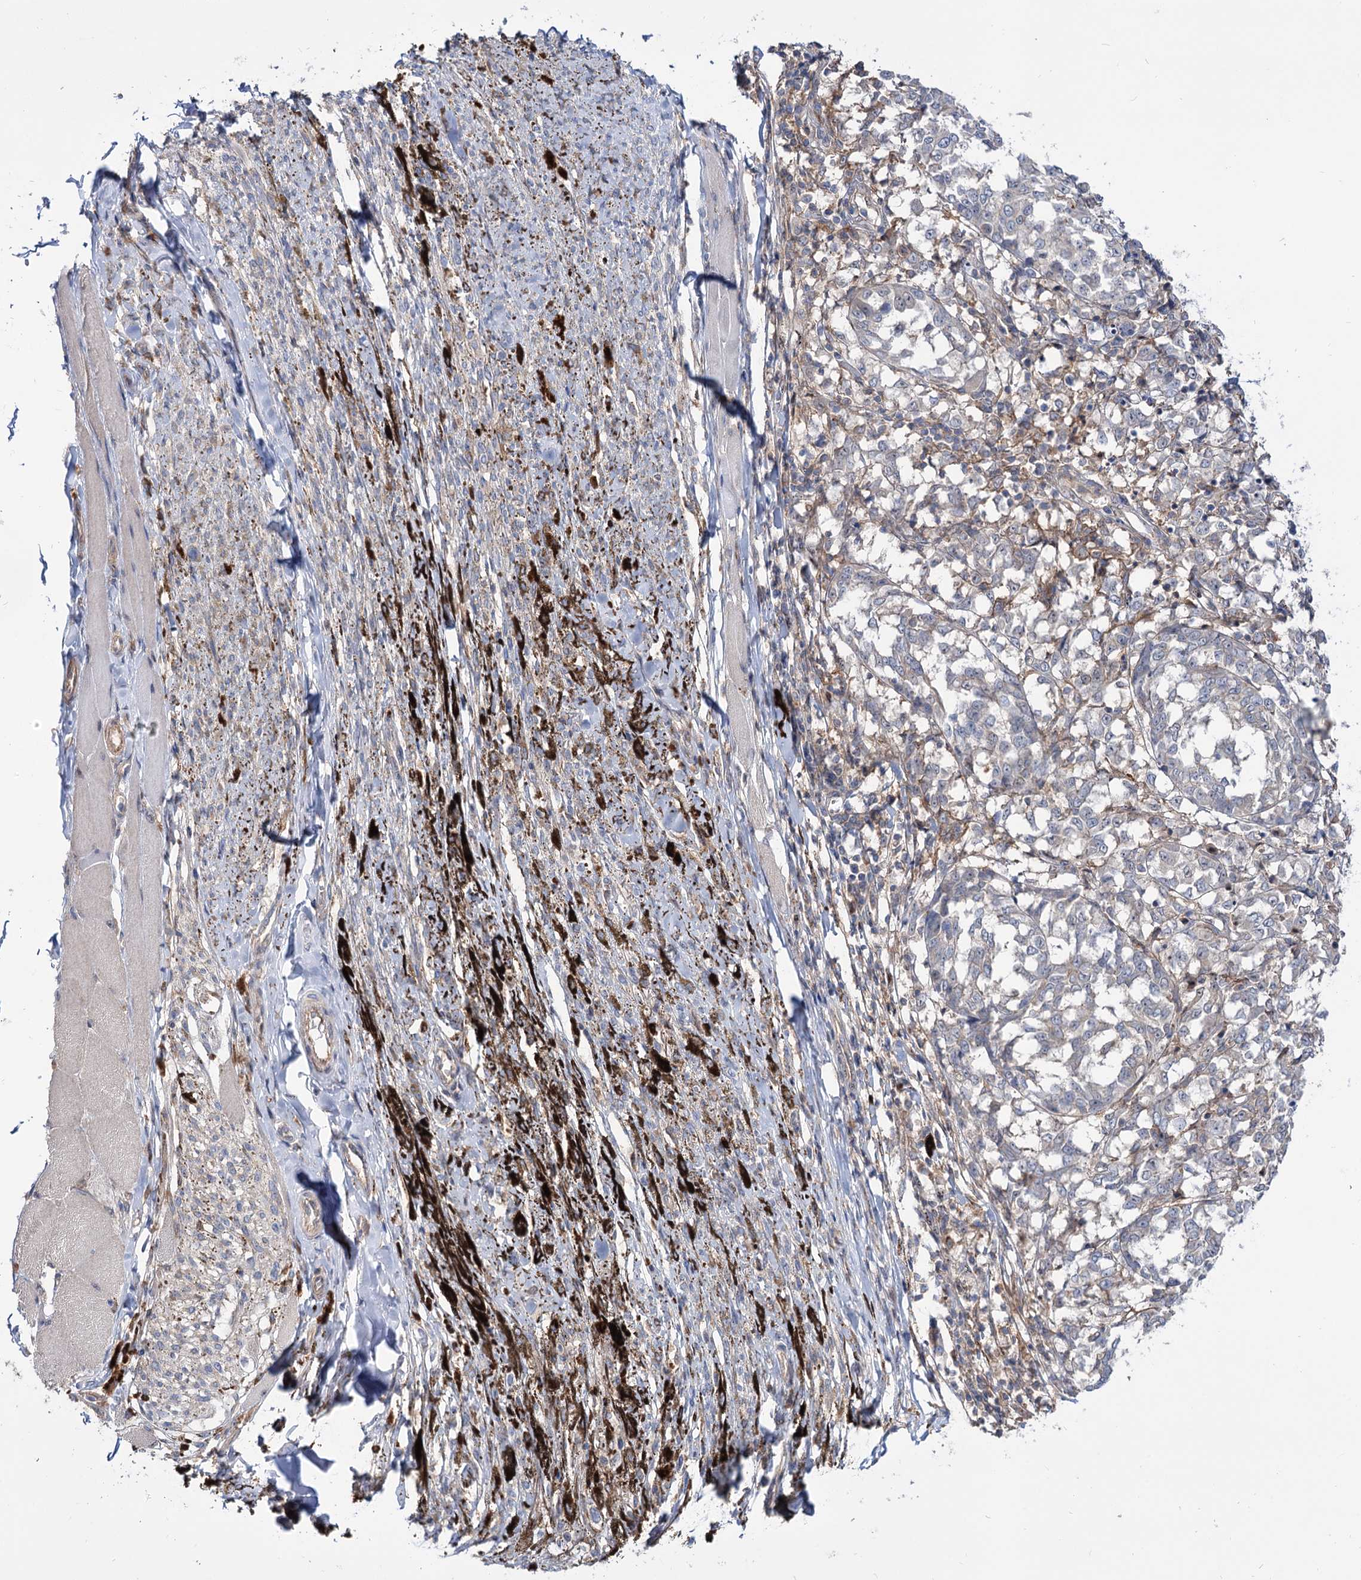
{"staining": {"intensity": "negative", "quantity": "none", "location": "none"}, "tissue": "melanoma", "cell_type": "Tumor cells", "image_type": "cancer", "snomed": [{"axis": "morphology", "description": "Malignant melanoma, NOS"}, {"axis": "topography", "description": "Skin"}], "caption": "Immunohistochemistry of malignant melanoma demonstrates no expression in tumor cells. (Immunohistochemistry (ihc), brightfield microscopy, high magnification).", "gene": "SEC24A", "patient": {"sex": "female", "age": 72}}